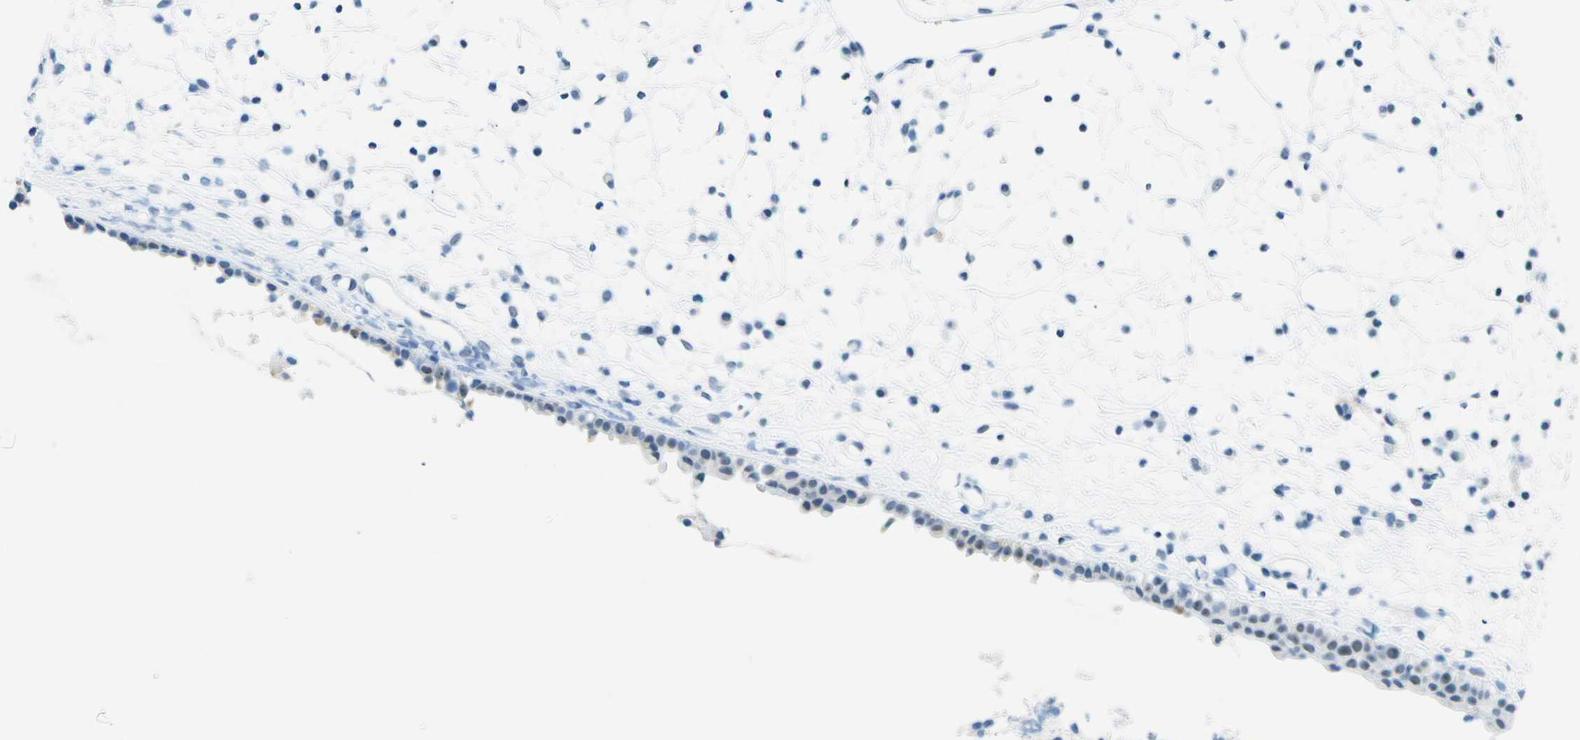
{"staining": {"intensity": "weak", "quantity": "<25%", "location": "nuclear"}, "tissue": "nasopharynx", "cell_type": "Respiratory epithelial cells", "image_type": "normal", "snomed": [{"axis": "morphology", "description": "Normal tissue, NOS"}, {"axis": "topography", "description": "Nasopharynx"}], "caption": "DAB (3,3'-diaminobenzidine) immunohistochemical staining of normal nasopharynx displays no significant expression in respiratory epithelial cells. (Immunohistochemistry (ihc), brightfield microscopy, high magnification).", "gene": "PITHD1", "patient": {"sex": "male", "age": 21}}